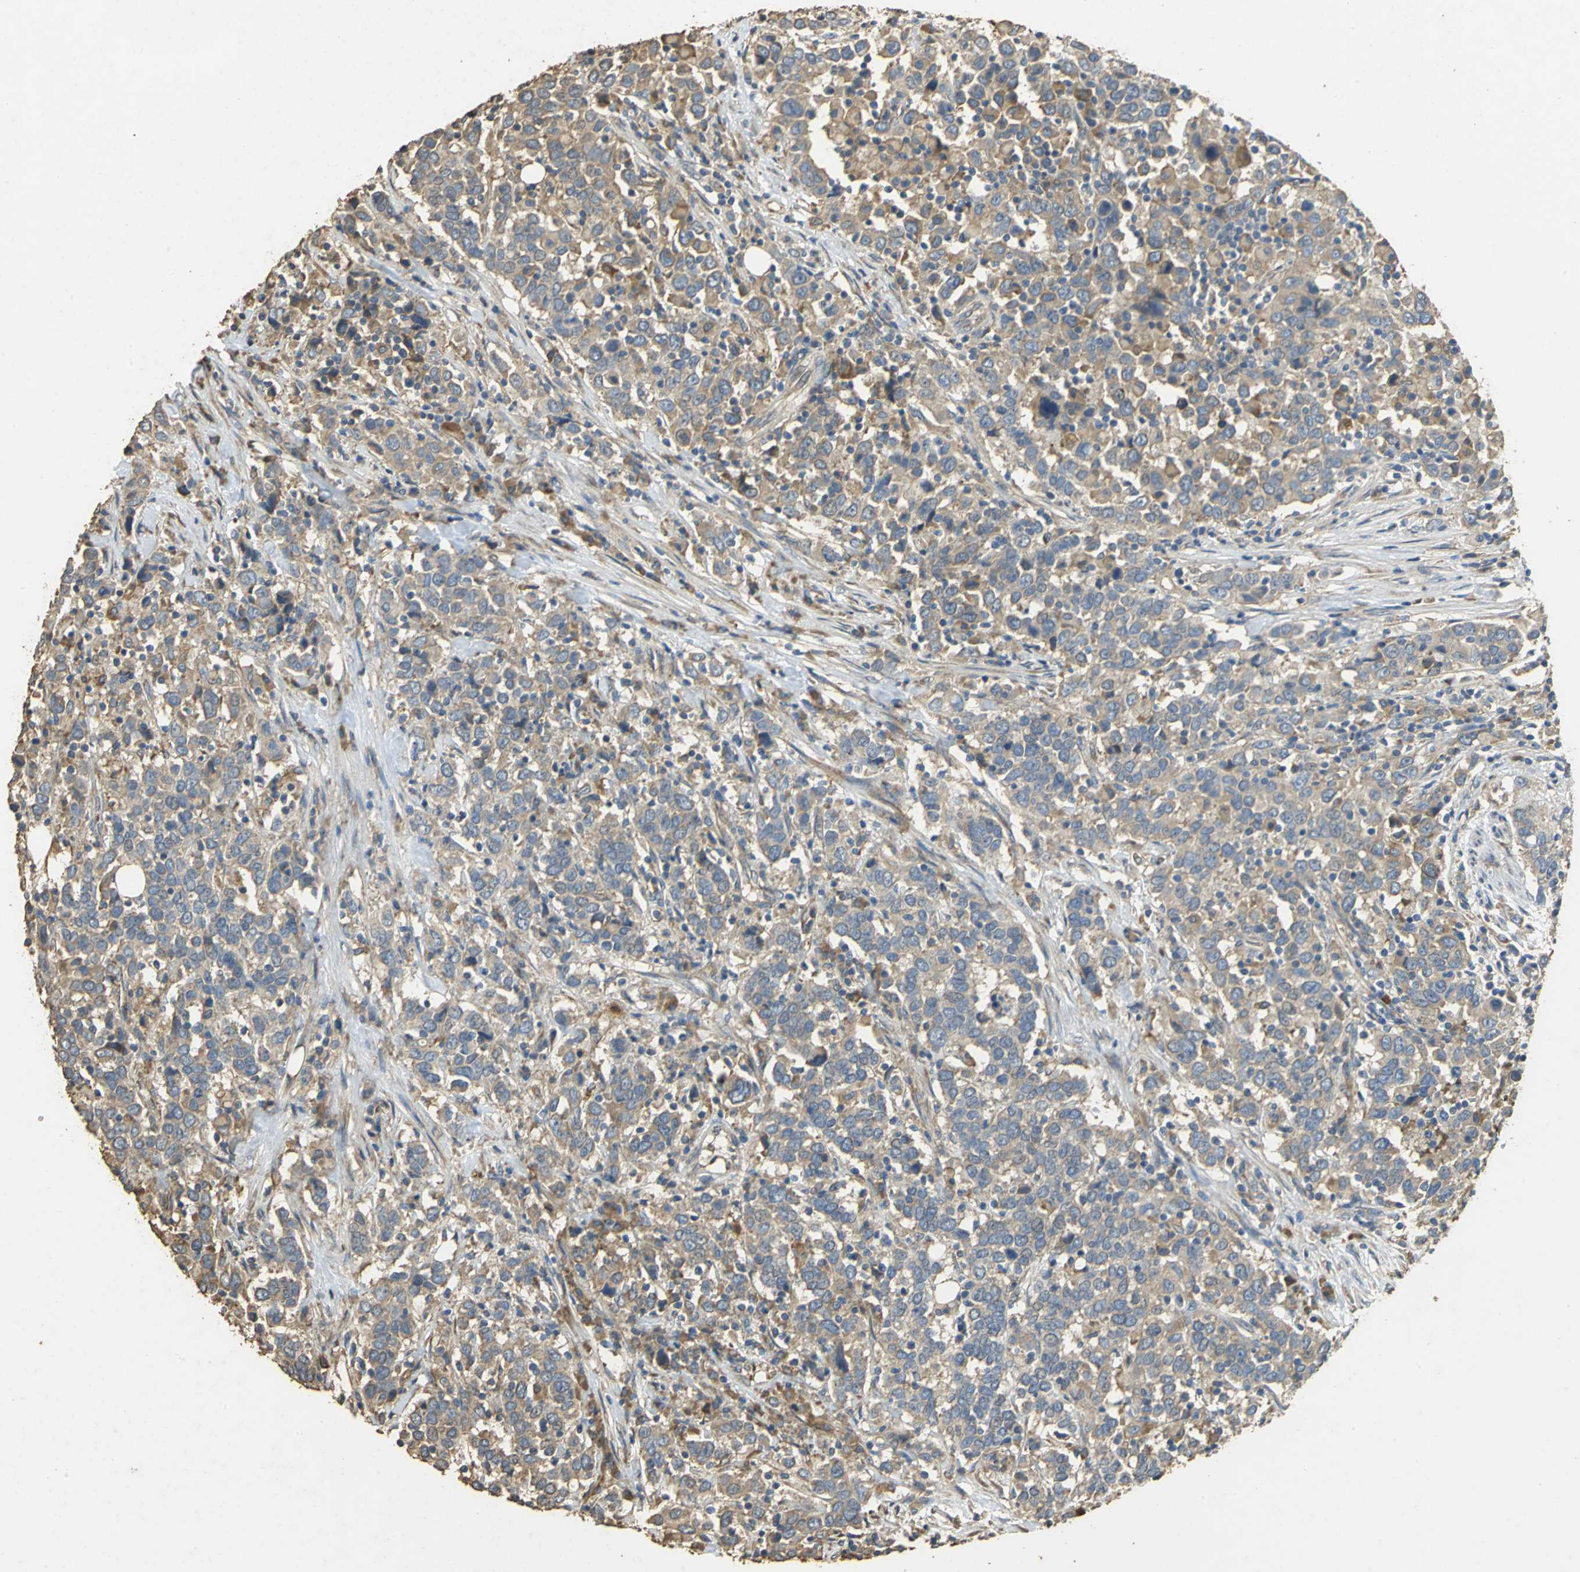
{"staining": {"intensity": "moderate", "quantity": ">75%", "location": "cytoplasmic/membranous"}, "tissue": "urothelial cancer", "cell_type": "Tumor cells", "image_type": "cancer", "snomed": [{"axis": "morphology", "description": "Urothelial carcinoma, High grade"}, {"axis": "topography", "description": "Urinary bladder"}], "caption": "Moderate cytoplasmic/membranous expression is identified in approximately >75% of tumor cells in high-grade urothelial carcinoma. (DAB = brown stain, brightfield microscopy at high magnification).", "gene": "ACSL4", "patient": {"sex": "male", "age": 61}}